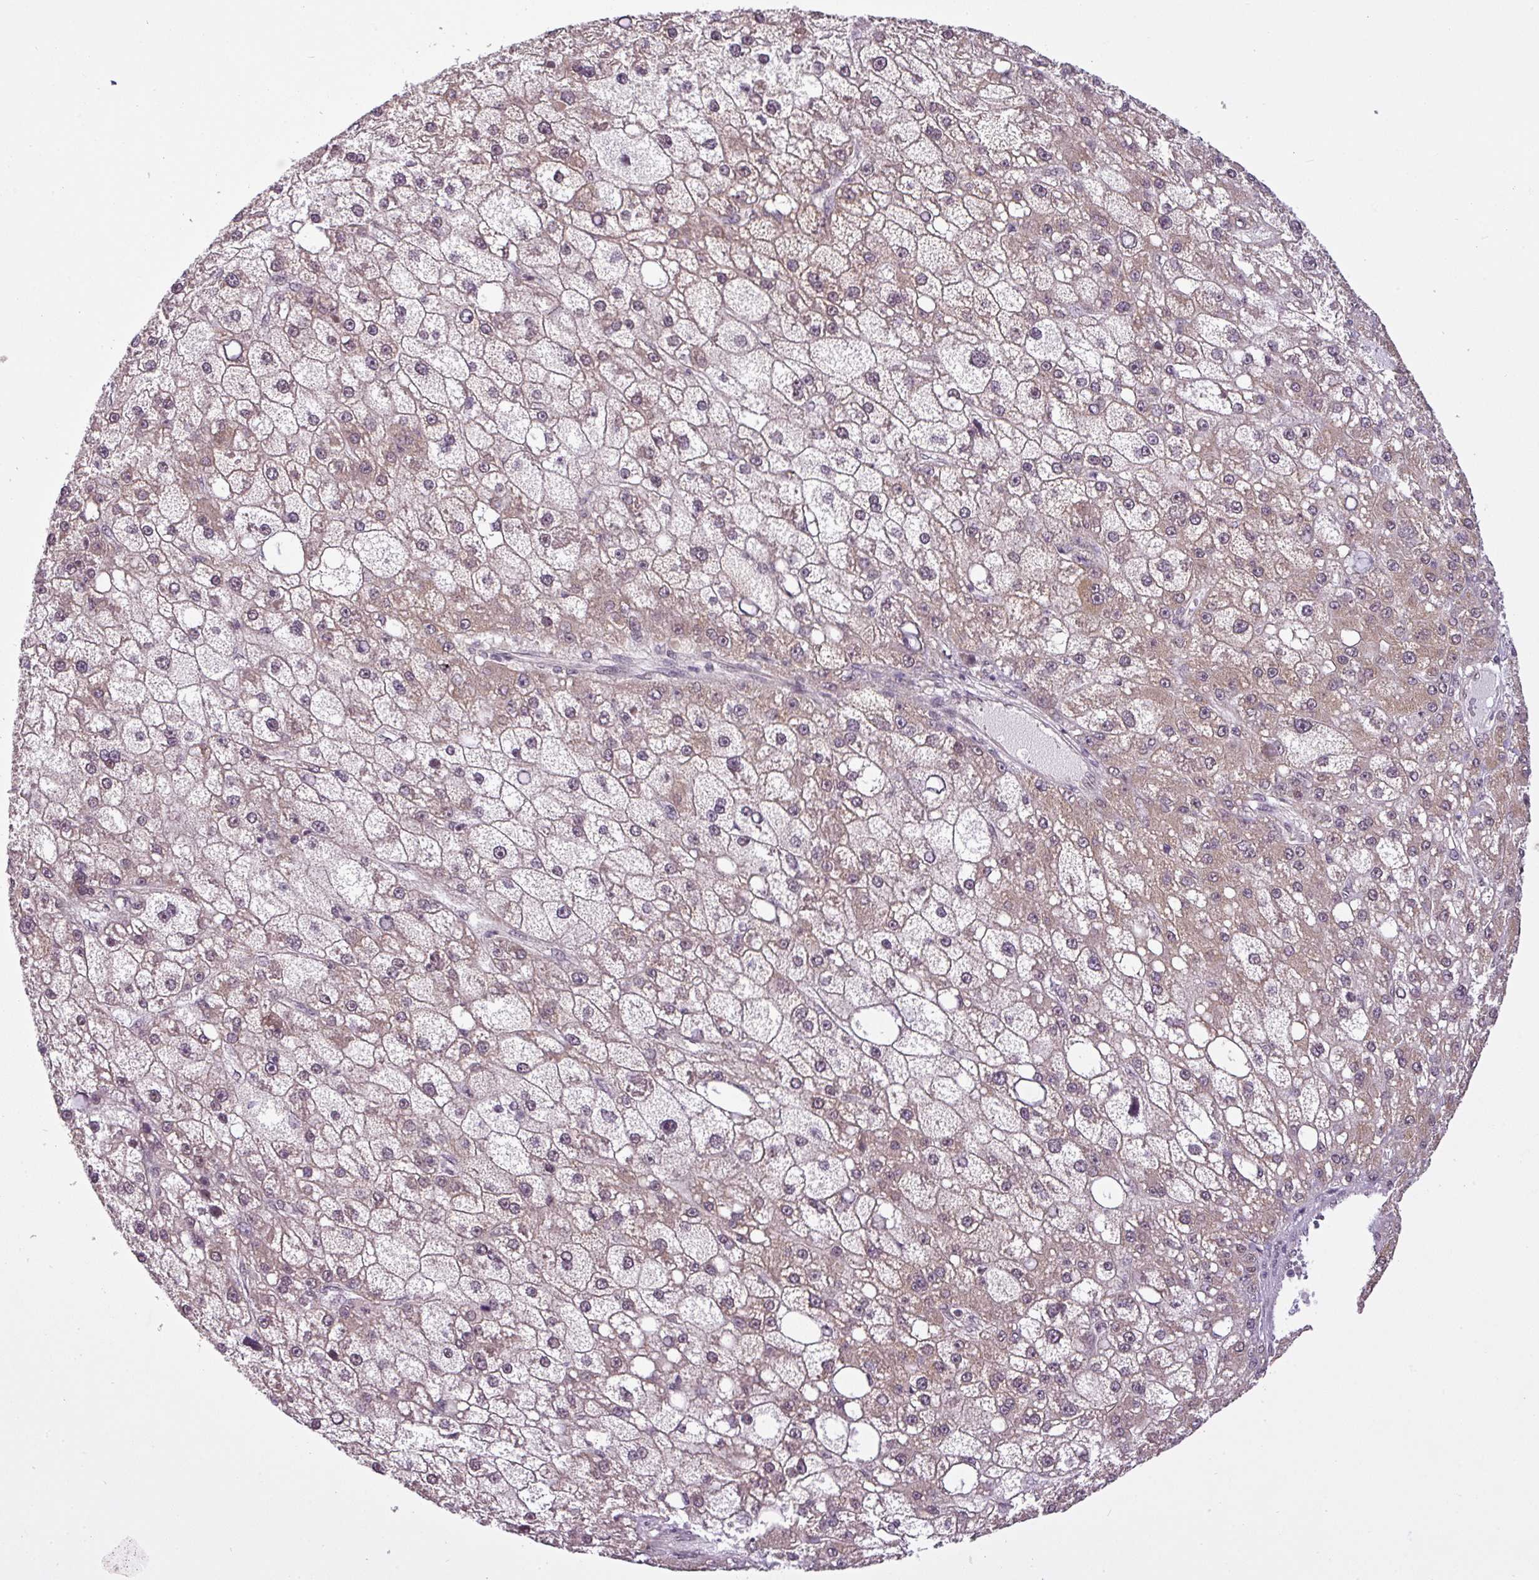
{"staining": {"intensity": "weak", "quantity": "<25%", "location": "cytoplasmic/membranous"}, "tissue": "liver cancer", "cell_type": "Tumor cells", "image_type": "cancer", "snomed": [{"axis": "morphology", "description": "Carcinoma, Hepatocellular, NOS"}, {"axis": "topography", "description": "Liver"}], "caption": "The histopathology image shows no significant staining in tumor cells of liver hepatocellular carcinoma.", "gene": "MFHAS1", "patient": {"sex": "male", "age": 67}}